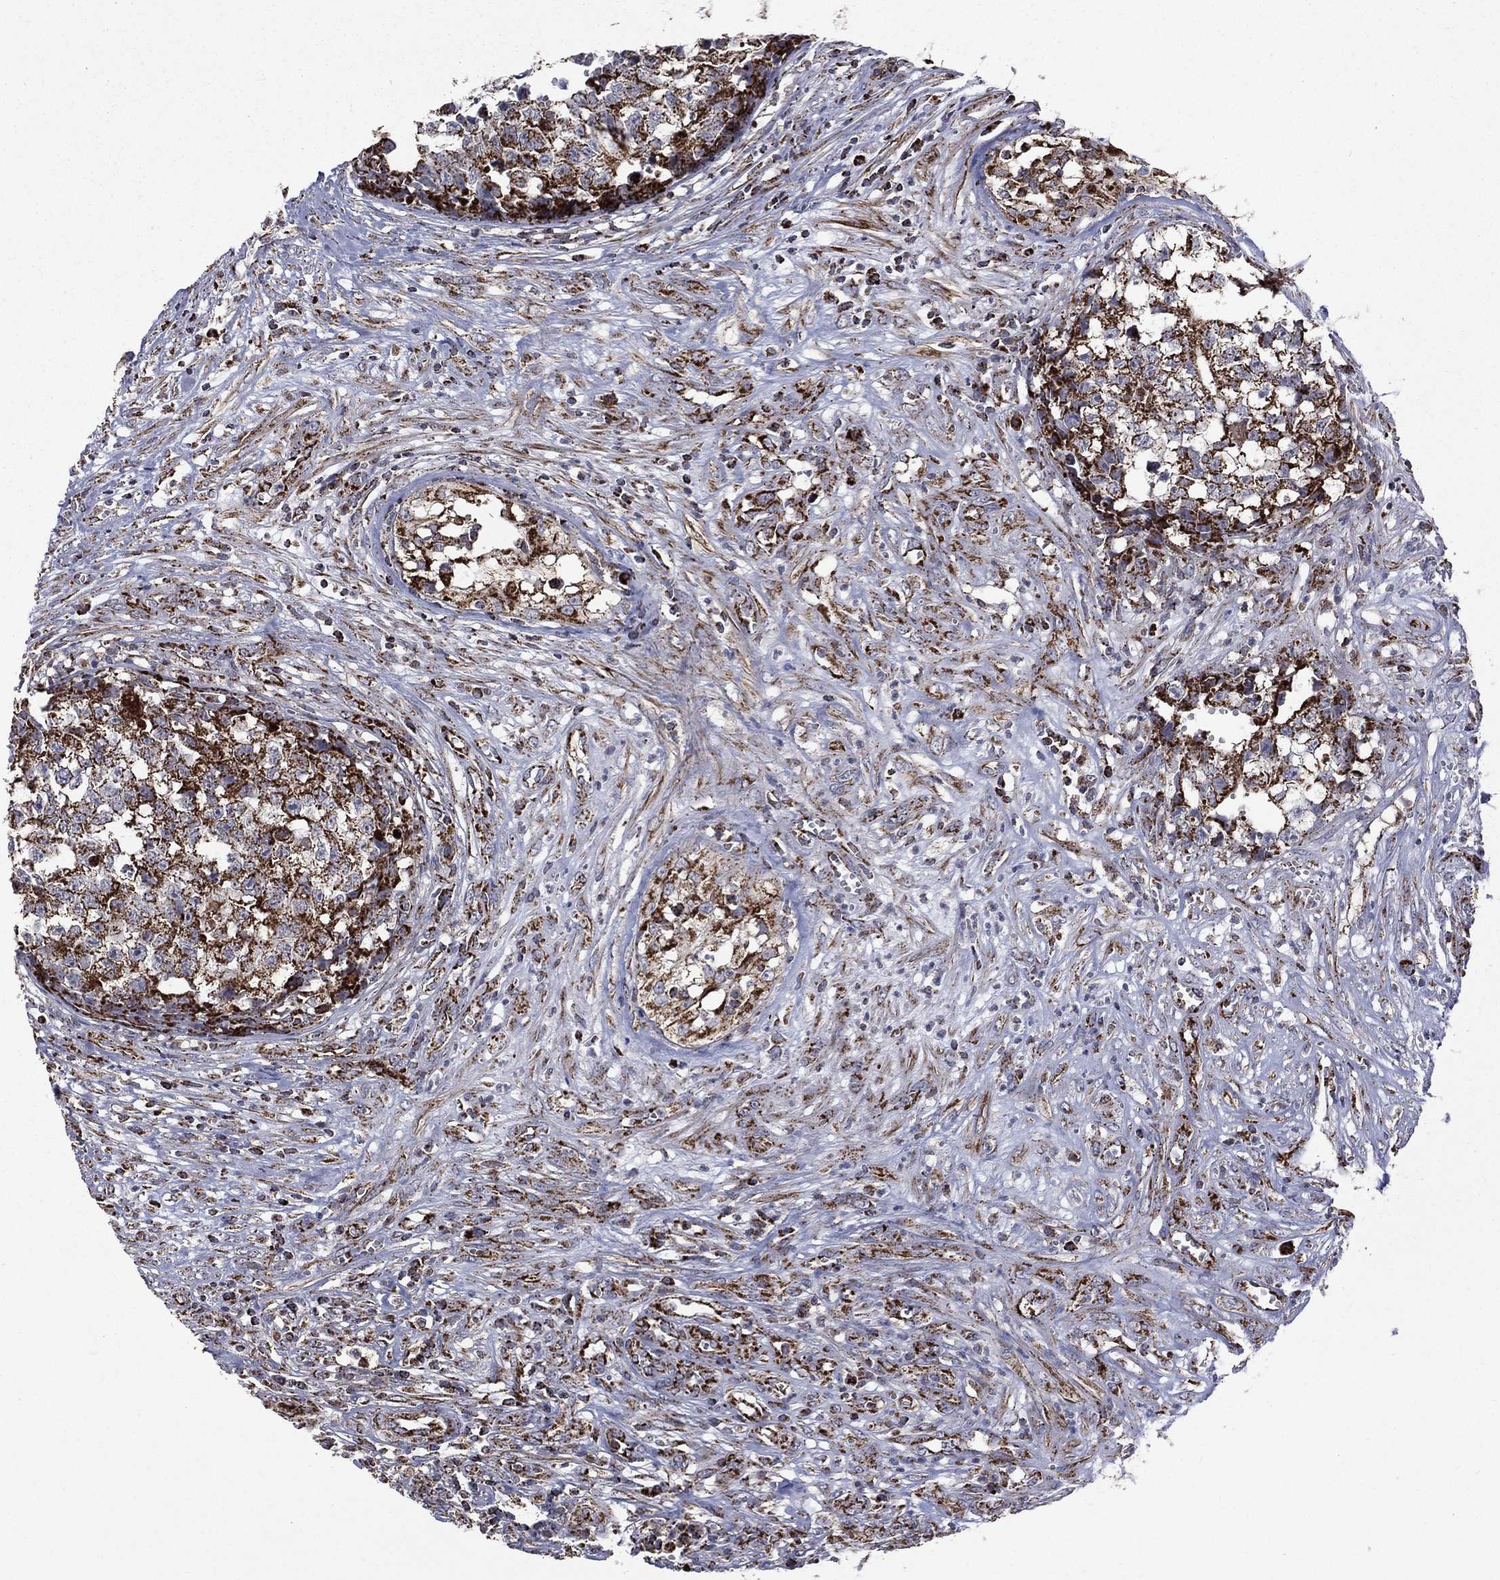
{"staining": {"intensity": "strong", "quantity": ">75%", "location": "cytoplasmic/membranous"}, "tissue": "testis cancer", "cell_type": "Tumor cells", "image_type": "cancer", "snomed": [{"axis": "morphology", "description": "Seminoma, NOS"}, {"axis": "morphology", "description": "Carcinoma, Embryonal, NOS"}, {"axis": "topography", "description": "Testis"}], "caption": "Testis seminoma stained for a protein (brown) shows strong cytoplasmic/membranous positive positivity in approximately >75% of tumor cells.", "gene": "GOT2", "patient": {"sex": "male", "age": 22}}